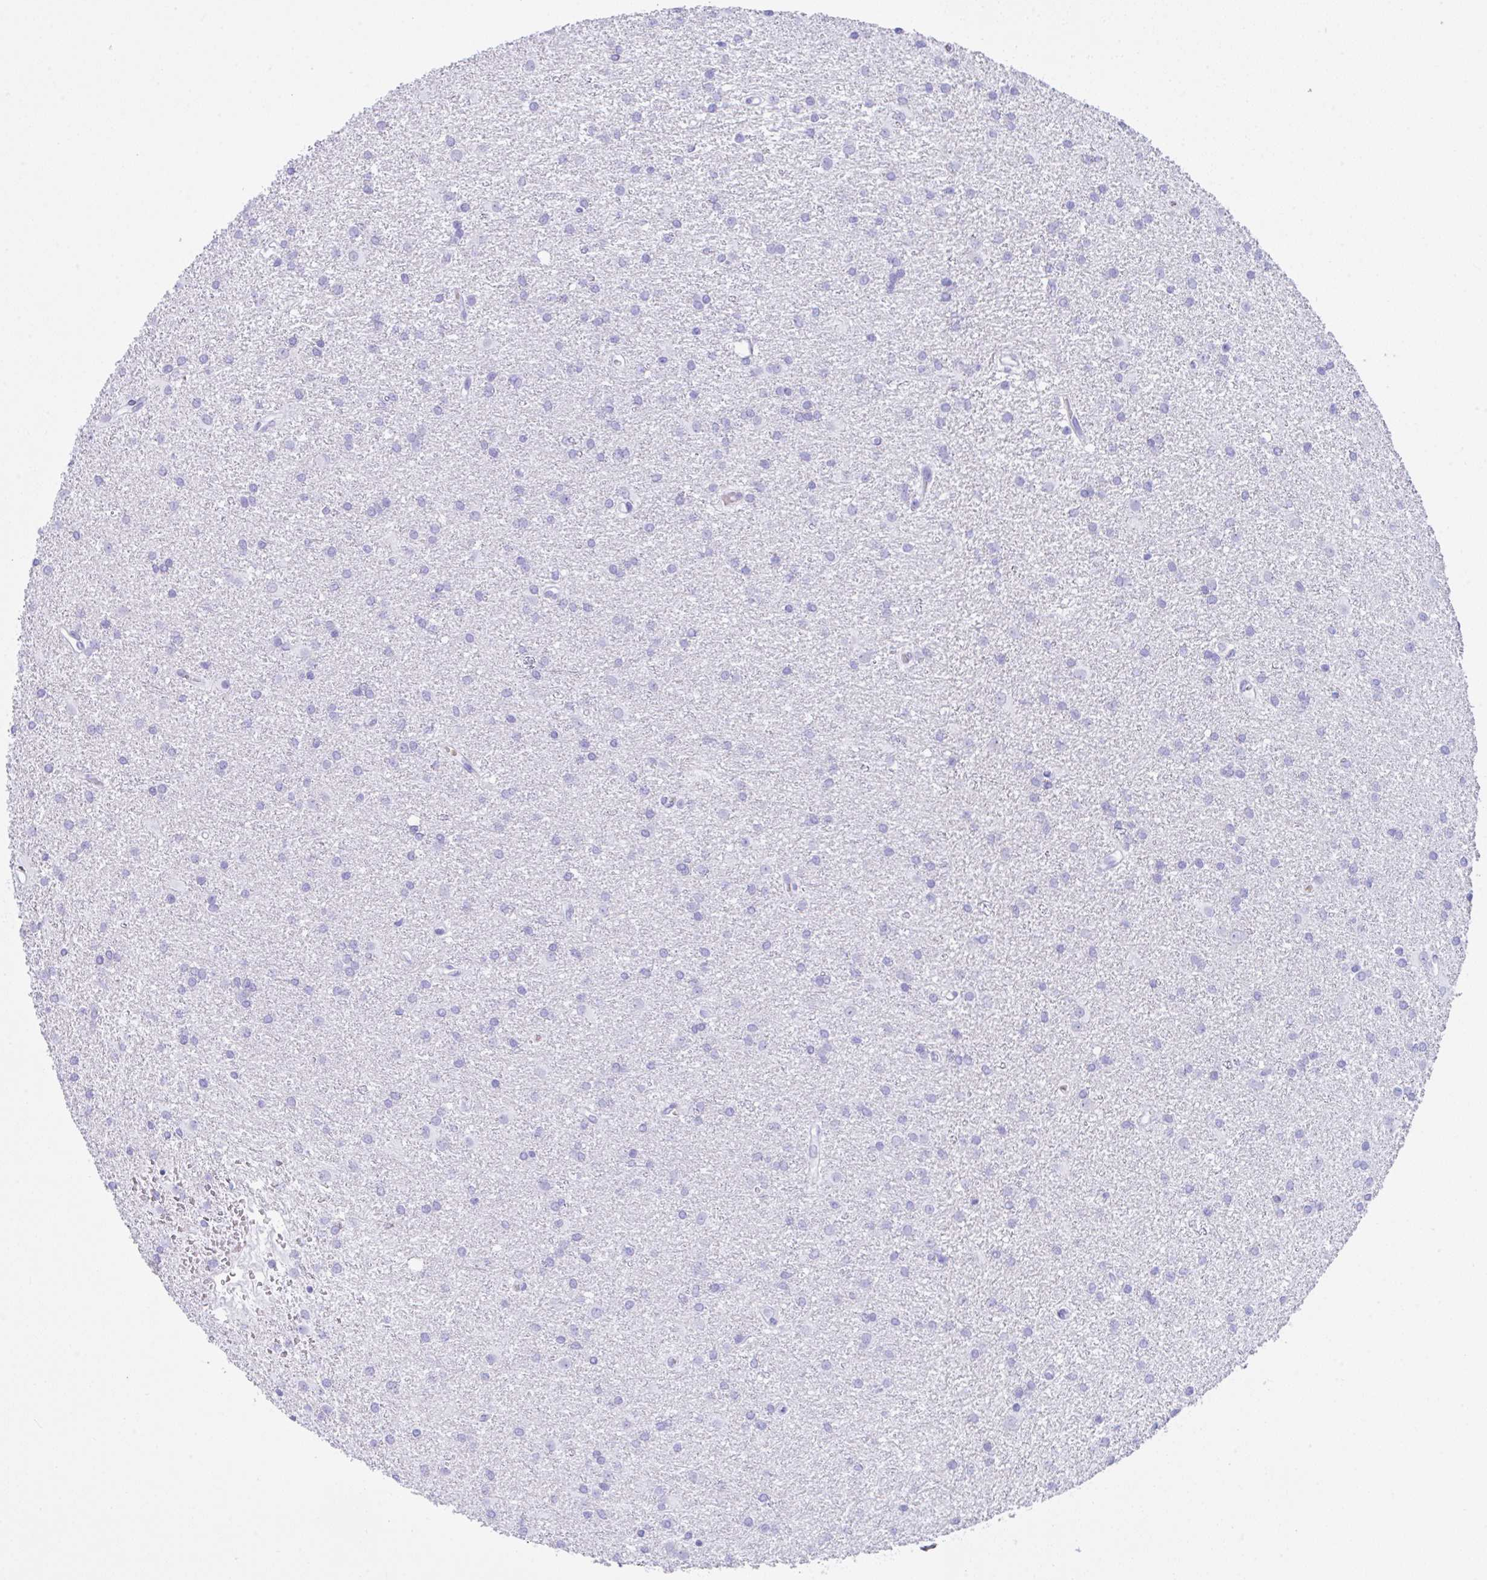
{"staining": {"intensity": "negative", "quantity": "none", "location": "none"}, "tissue": "glioma", "cell_type": "Tumor cells", "image_type": "cancer", "snomed": [{"axis": "morphology", "description": "Glioma, malignant, High grade"}, {"axis": "topography", "description": "Brain"}], "caption": "There is no significant staining in tumor cells of glioma. The staining was performed using DAB to visualize the protein expression in brown, while the nuclei were stained in blue with hematoxylin (Magnification: 20x).", "gene": "SEL1L2", "patient": {"sex": "female", "age": 50}}